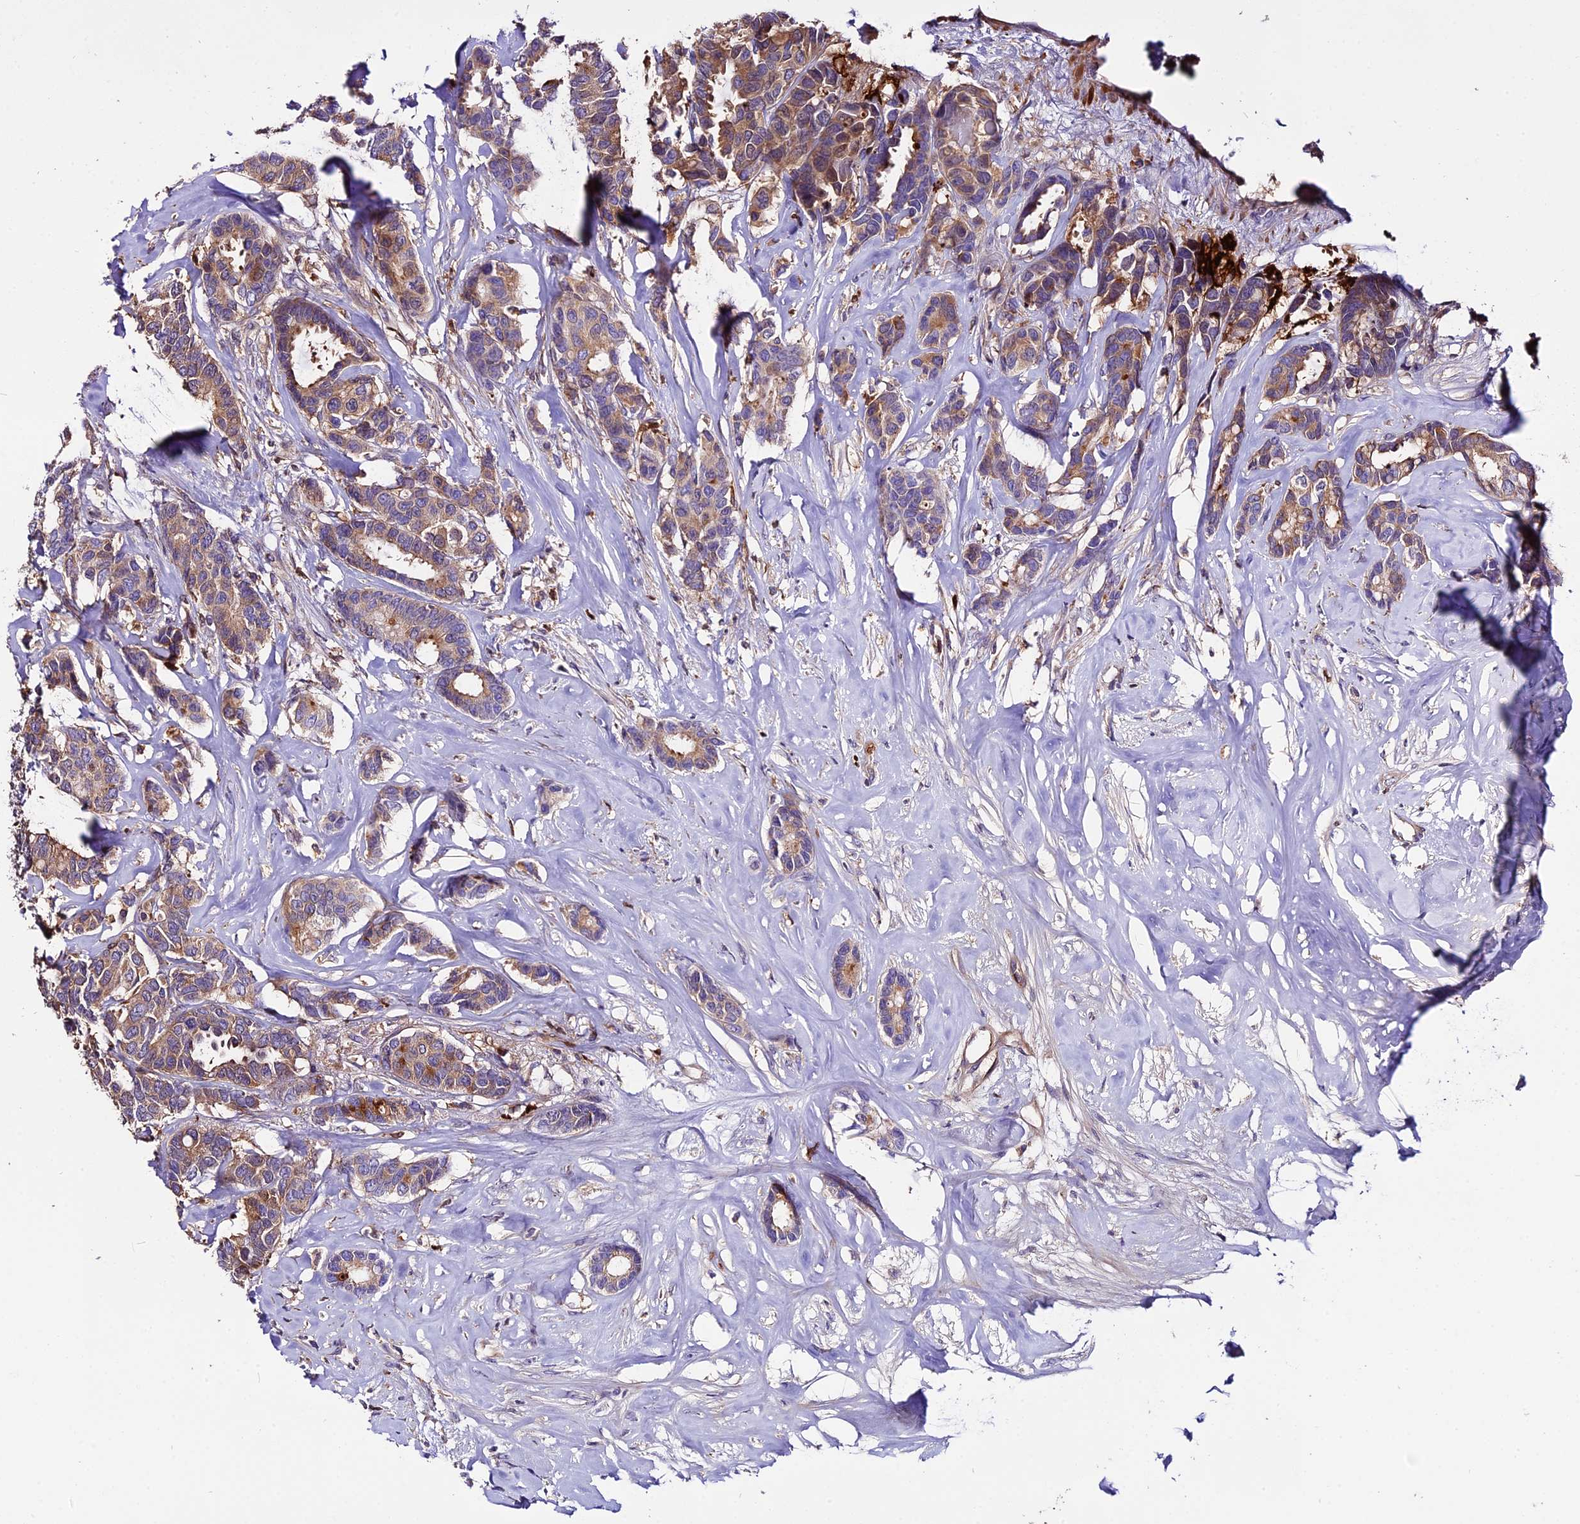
{"staining": {"intensity": "moderate", "quantity": "25%-75%", "location": "cytoplasmic/membranous"}, "tissue": "breast cancer", "cell_type": "Tumor cells", "image_type": "cancer", "snomed": [{"axis": "morphology", "description": "Duct carcinoma"}, {"axis": "topography", "description": "Breast"}], "caption": "Immunohistochemistry (IHC) of human infiltrating ductal carcinoma (breast) shows medium levels of moderate cytoplasmic/membranous staining in approximately 25%-75% of tumor cells.", "gene": "MAP3K7CL", "patient": {"sex": "female", "age": 87}}